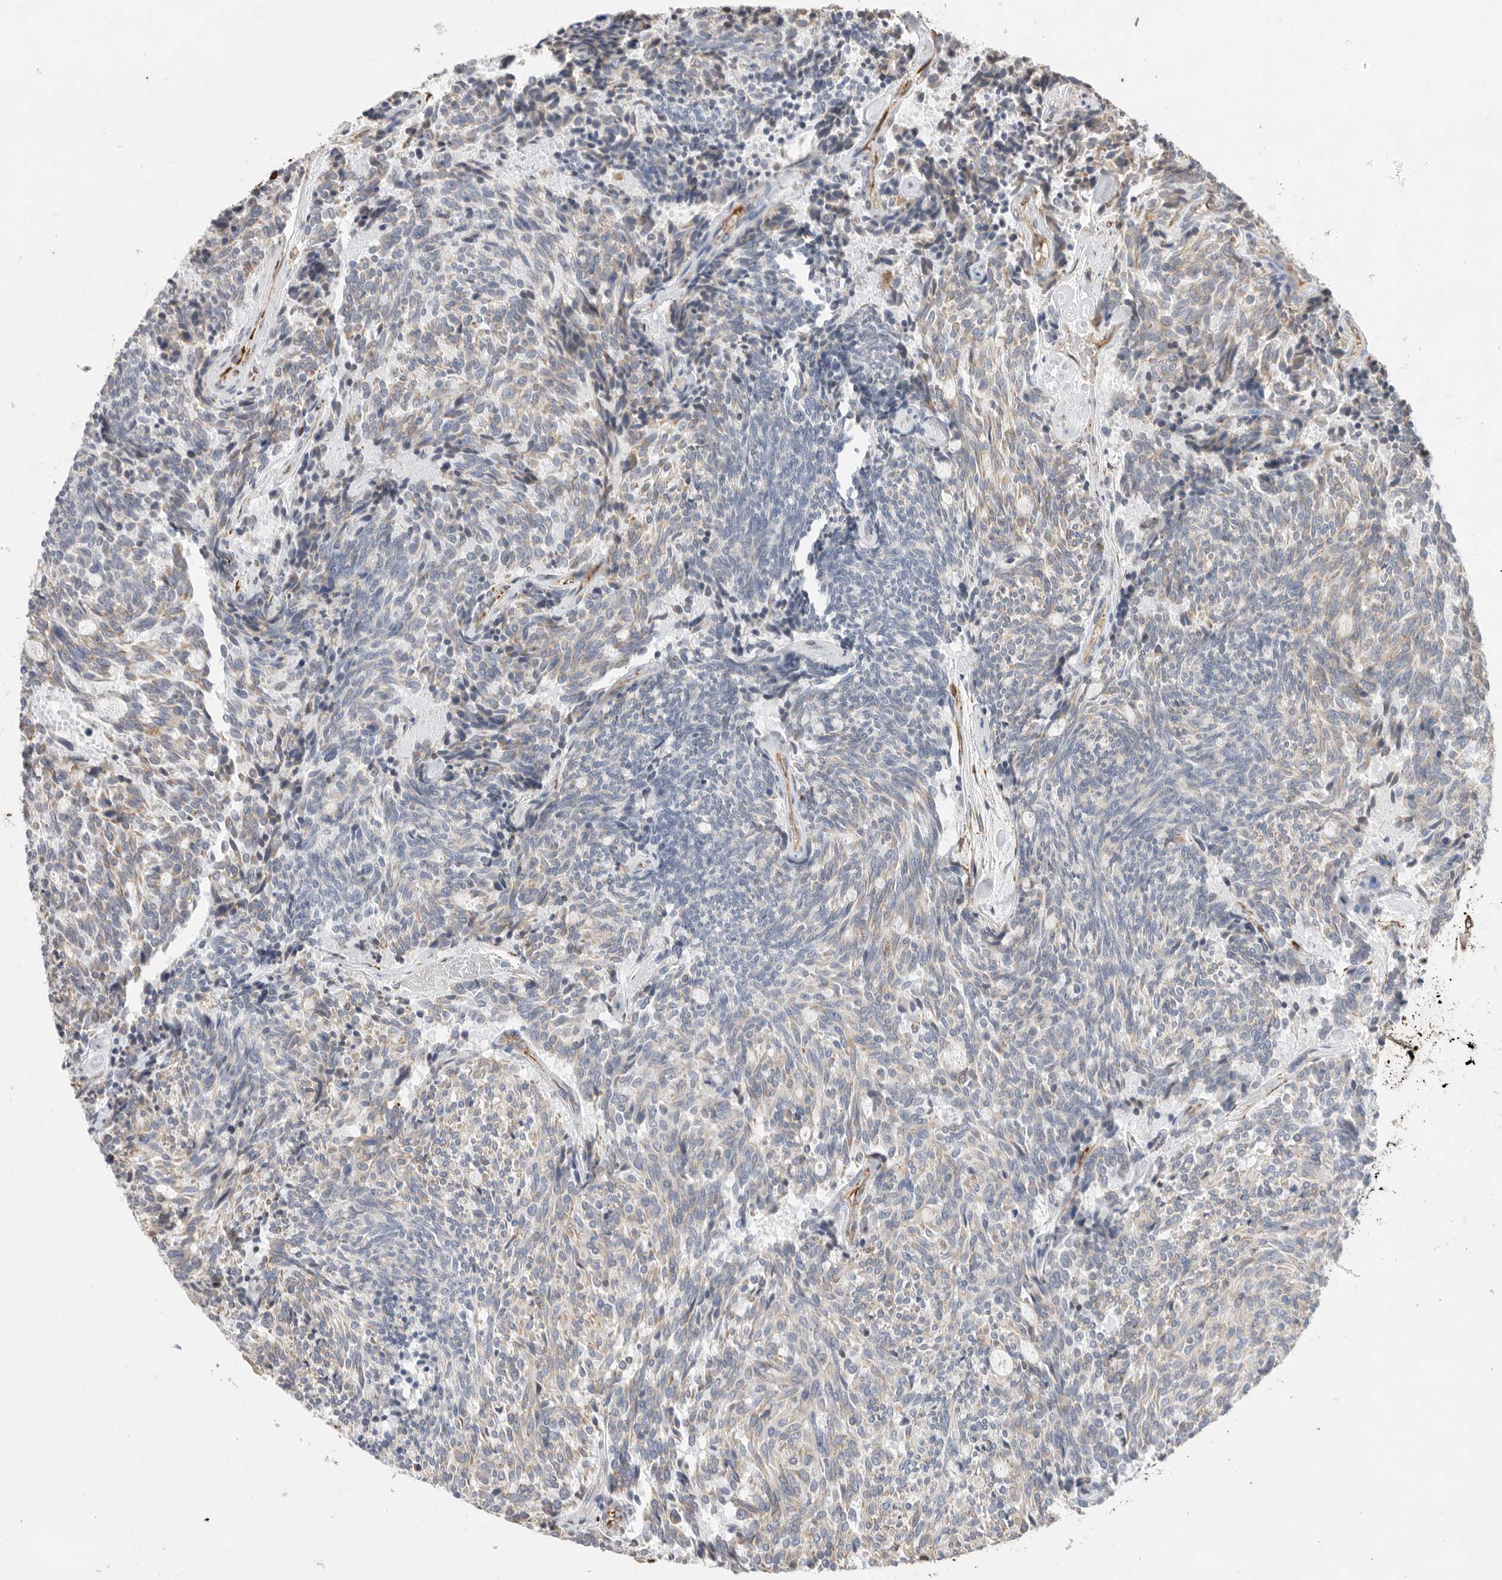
{"staining": {"intensity": "negative", "quantity": "none", "location": "none"}, "tissue": "carcinoid", "cell_type": "Tumor cells", "image_type": "cancer", "snomed": [{"axis": "morphology", "description": "Carcinoid, malignant, NOS"}, {"axis": "topography", "description": "Pancreas"}], "caption": "A high-resolution histopathology image shows IHC staining of carcinoid, which exhibits no significant expression in tumor cells.", "gene": "BLOC1S5", "patient": {"sex": "female", "age": 54}}